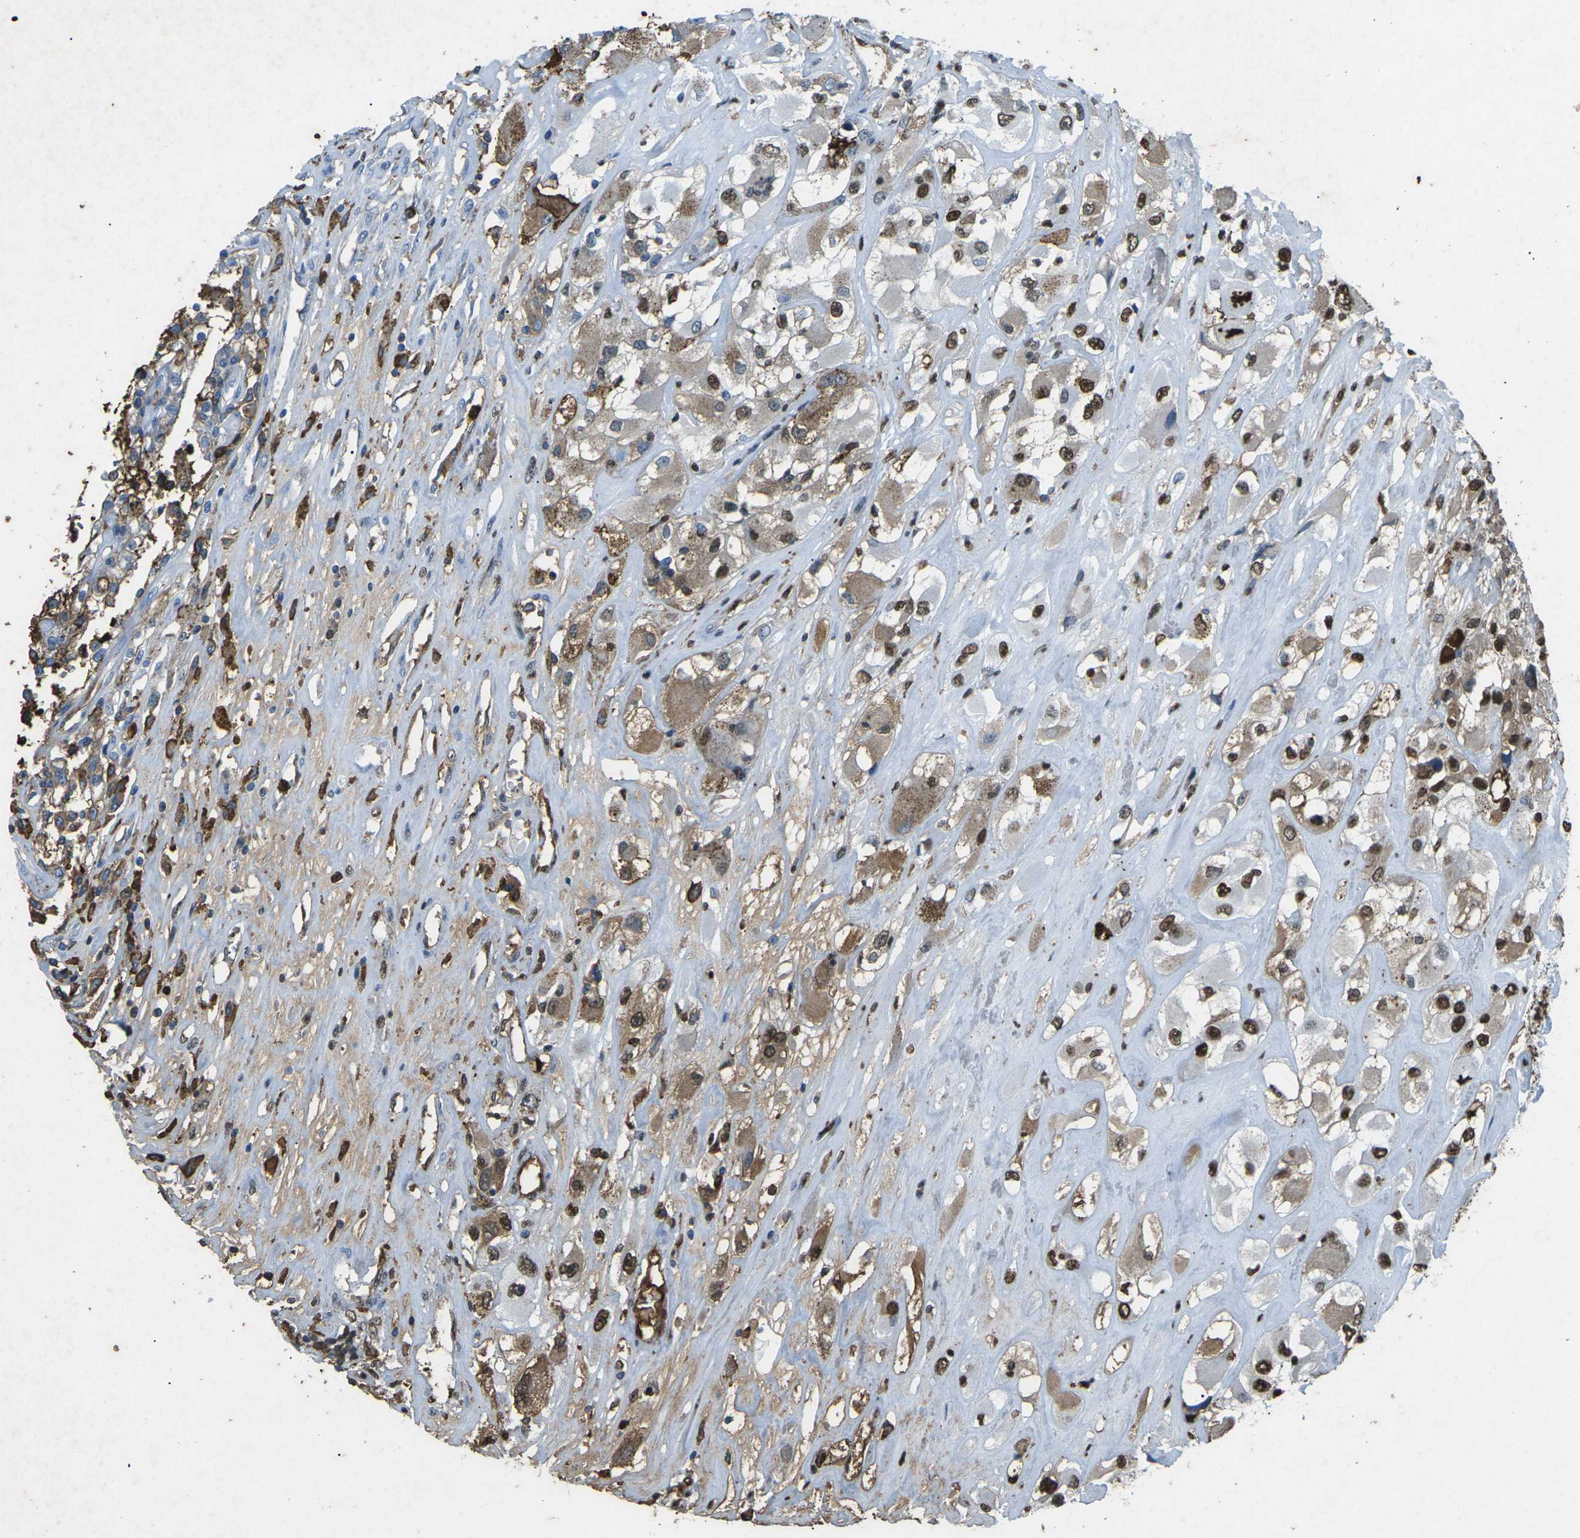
{"staining": {"intensity": "moderate", "quantity": ">75%", "location": "cytoplasmic/membranous,nuclear"}, "tissue": "renal cancer", "cell_type": "Tumor cells", "image_type": "cancer", "snomed": [{"axis": "morphology", "description": "Adenocarcinoma, NOS"}, {"axis": "topography", "description": "Kidney"}], "caption": "Human renal cancer (adenocarcinoma) stained with a brown dye demonstrates moderate cytoplasmic/membranous and nuclear positive staining in about >75% of tumor cells.", "gene": "CTAGE1", "patient": {"sex": "female", "age": 52}}